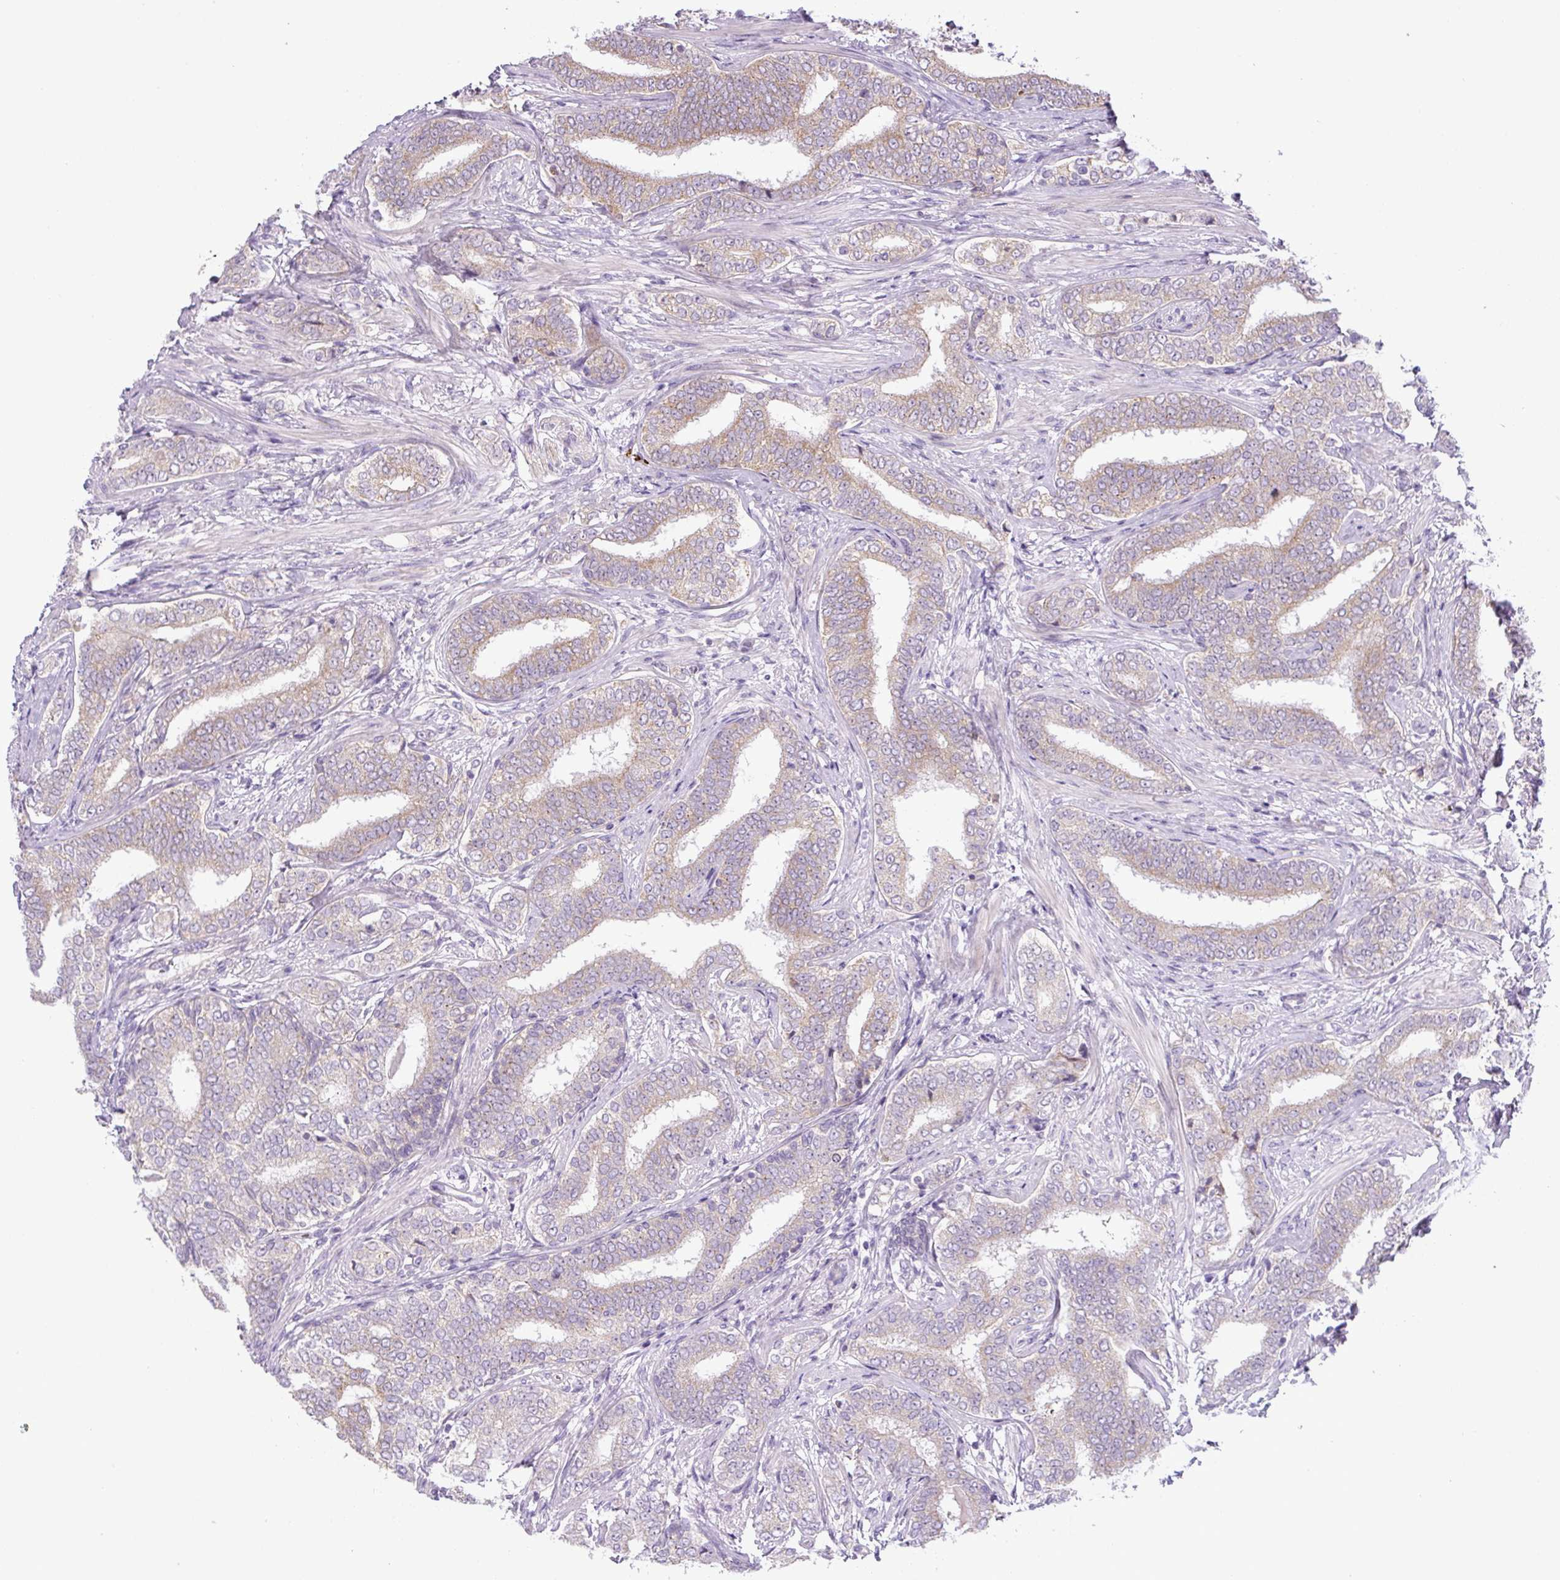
{"staining": {"intensity": "weak", "quantity": "25%-75%", "location": "cytoplasmic/membranous"}, "tissue": "prostate cancer", "cell_type": "Tumor cells", "image_type": "cancer", "snomed": [{"axis": "morphology", "description": "Adenocarcinoma, High grade"}, {"axis": "topography", "description": "Prostate"}], "caption": "Immunohistochemical staining of human adenocarcinoma (high-grade) (prostate) demonstrates low levels of weak cytoplasmic/membranous staining in approximately 25%-75% of tumor cells.", "gene": "ADAMTS19", "patient": {"sex": "male", "age": 72}}